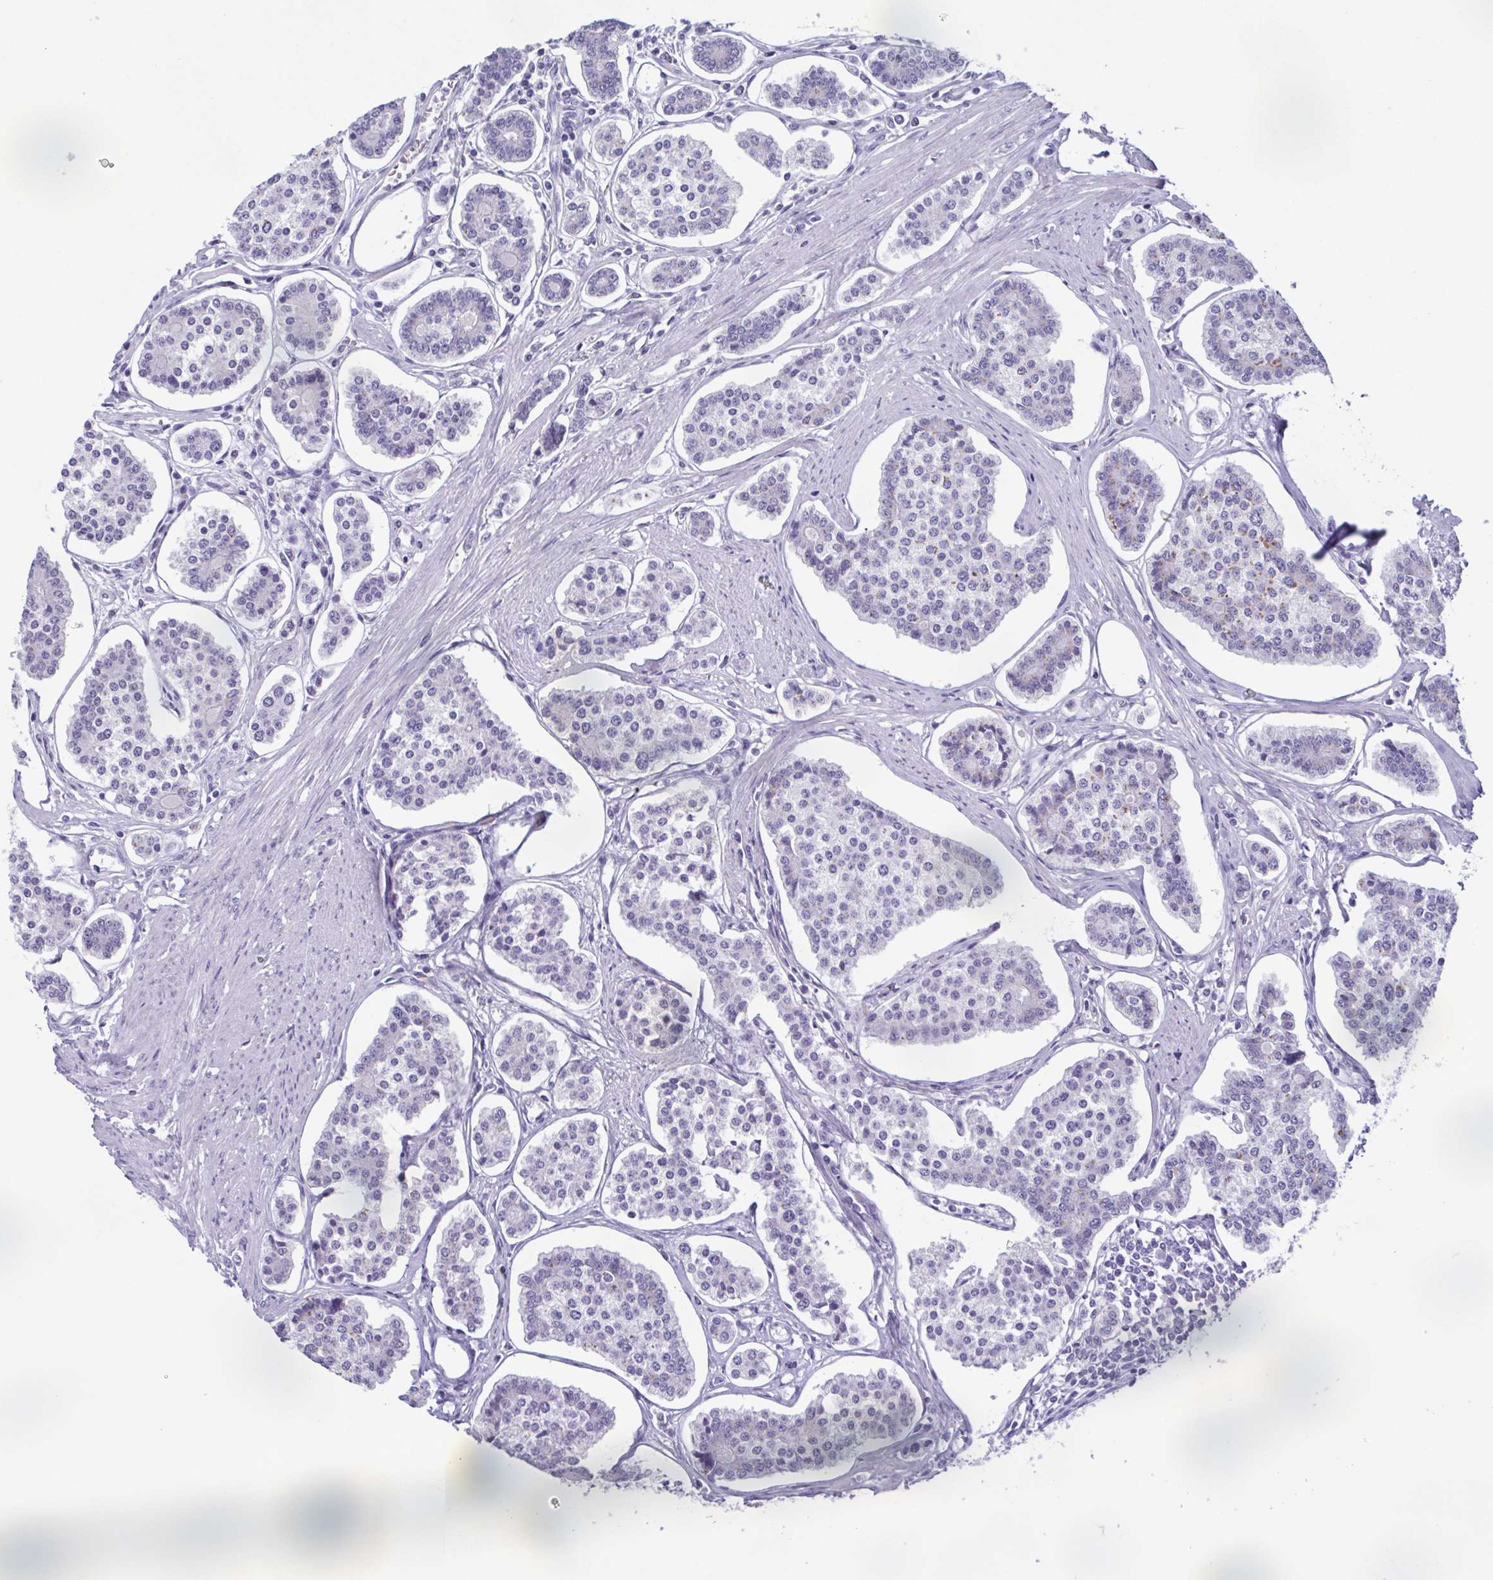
{"staining": {"intensity": "negative", "quantity": "none", "location": "none"}, "tissue": "carcinoid", "cell_type": "Tumor cells", "image_type": "cancer", "snomed": [{"axis": "morphology", "description": "Carcinoid, malignant, NOS"}, {"axis": "topography", "description": "Small intestine"}], "caption": "Protein analysis of carcinoid (malignant) exhibits no significant positivity in tumor cells.", "gene": "LTF", "patient": {"sex": "female", "age": 65}}